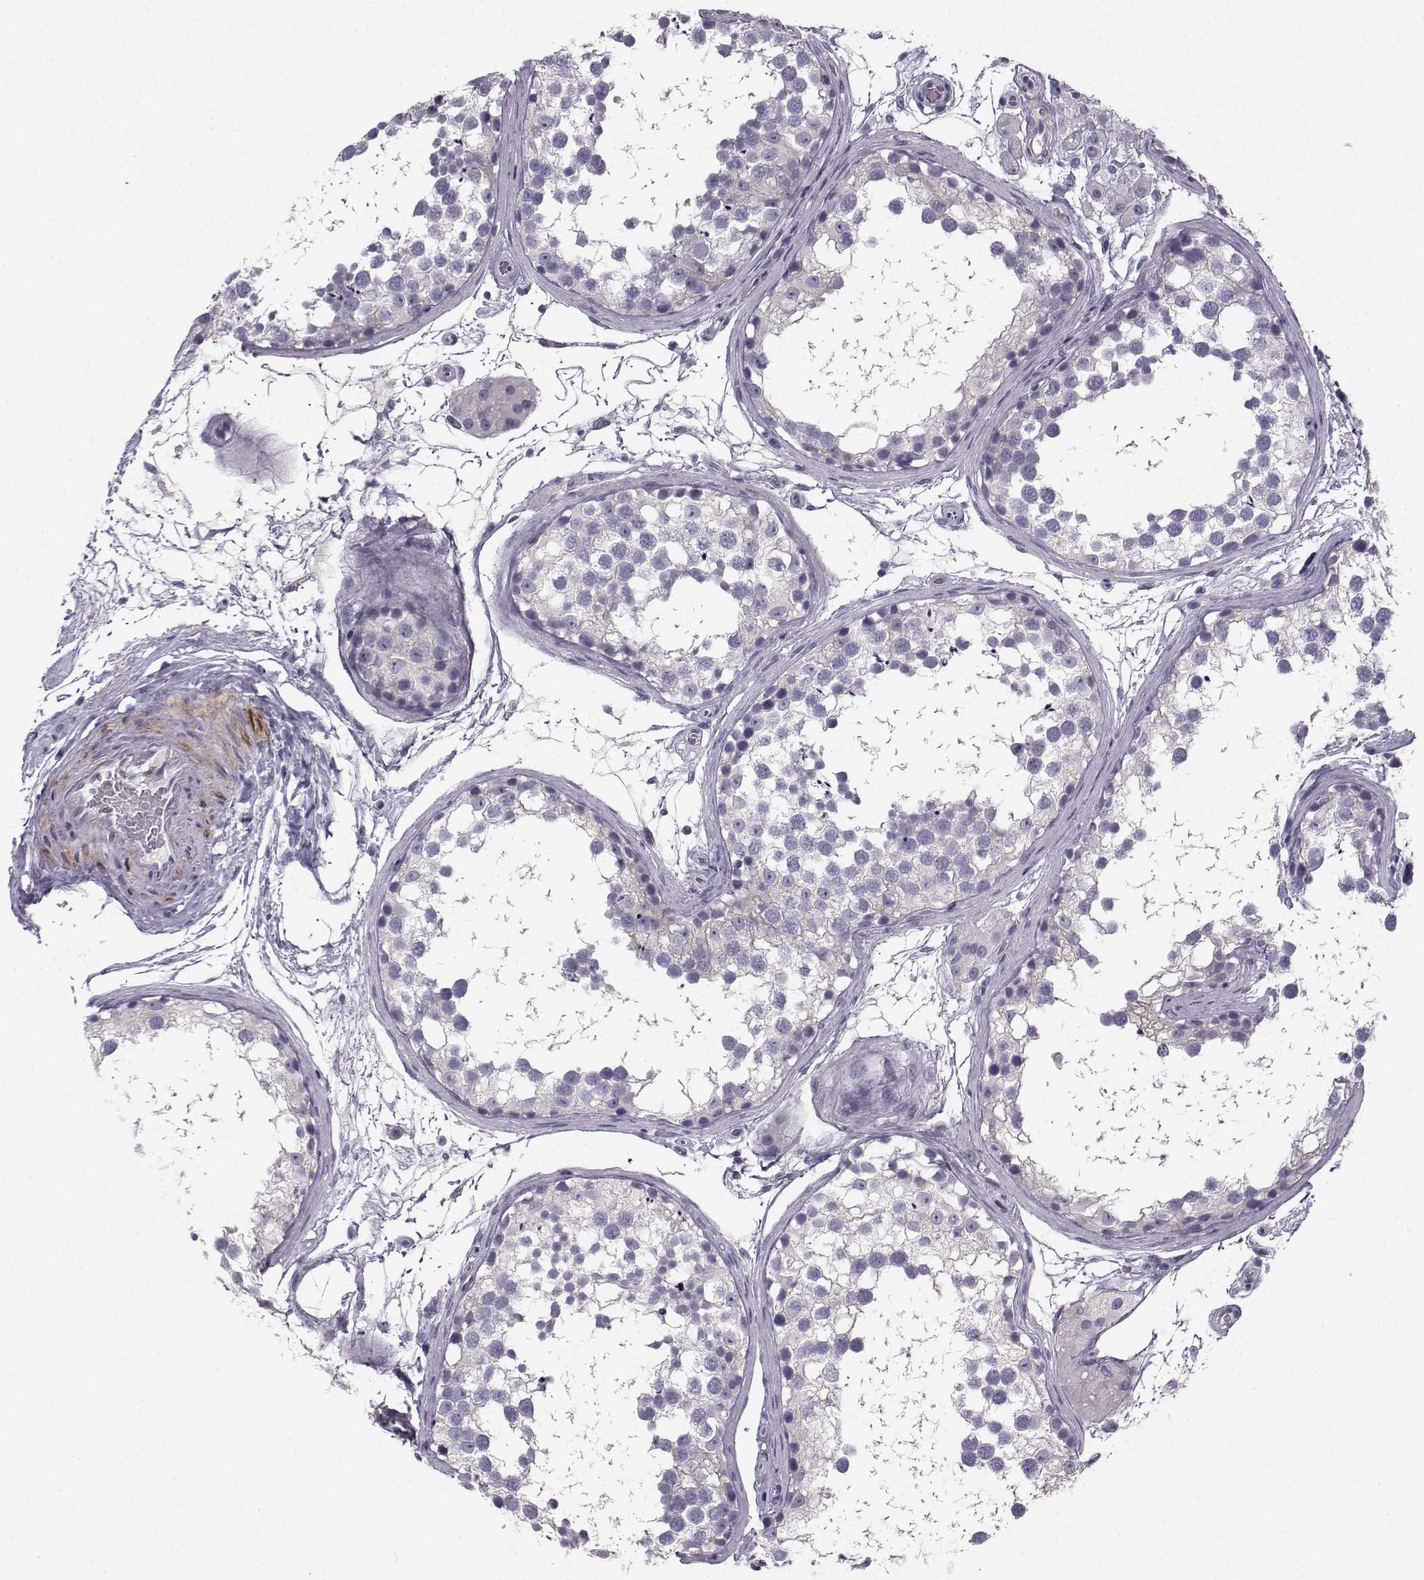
{"staining": {"intensity": "negative", "quantity": "none", "location": "none"}, "tissue": "testis", "cell_type": "Cells in seminiferous ducts", "image_type": "normal", "snomed": [{"axis": "morphology", "description": "Normal tissue, NOS"}, {"axis": "morphology", "description": "Seminoma, NOS"}, {"axis": "topography", "description": "Testis"}], "caption": "Cells in seminiferous ducts show no significant protein staining in unremarkable testis. (Stains: DAB immunohistochemistry with hematoxylin counter stain, Microscopy: brightfield microscopy at high magnification).", "gene": "NQO1", "patient": {"sex": "male", "age": 65}}